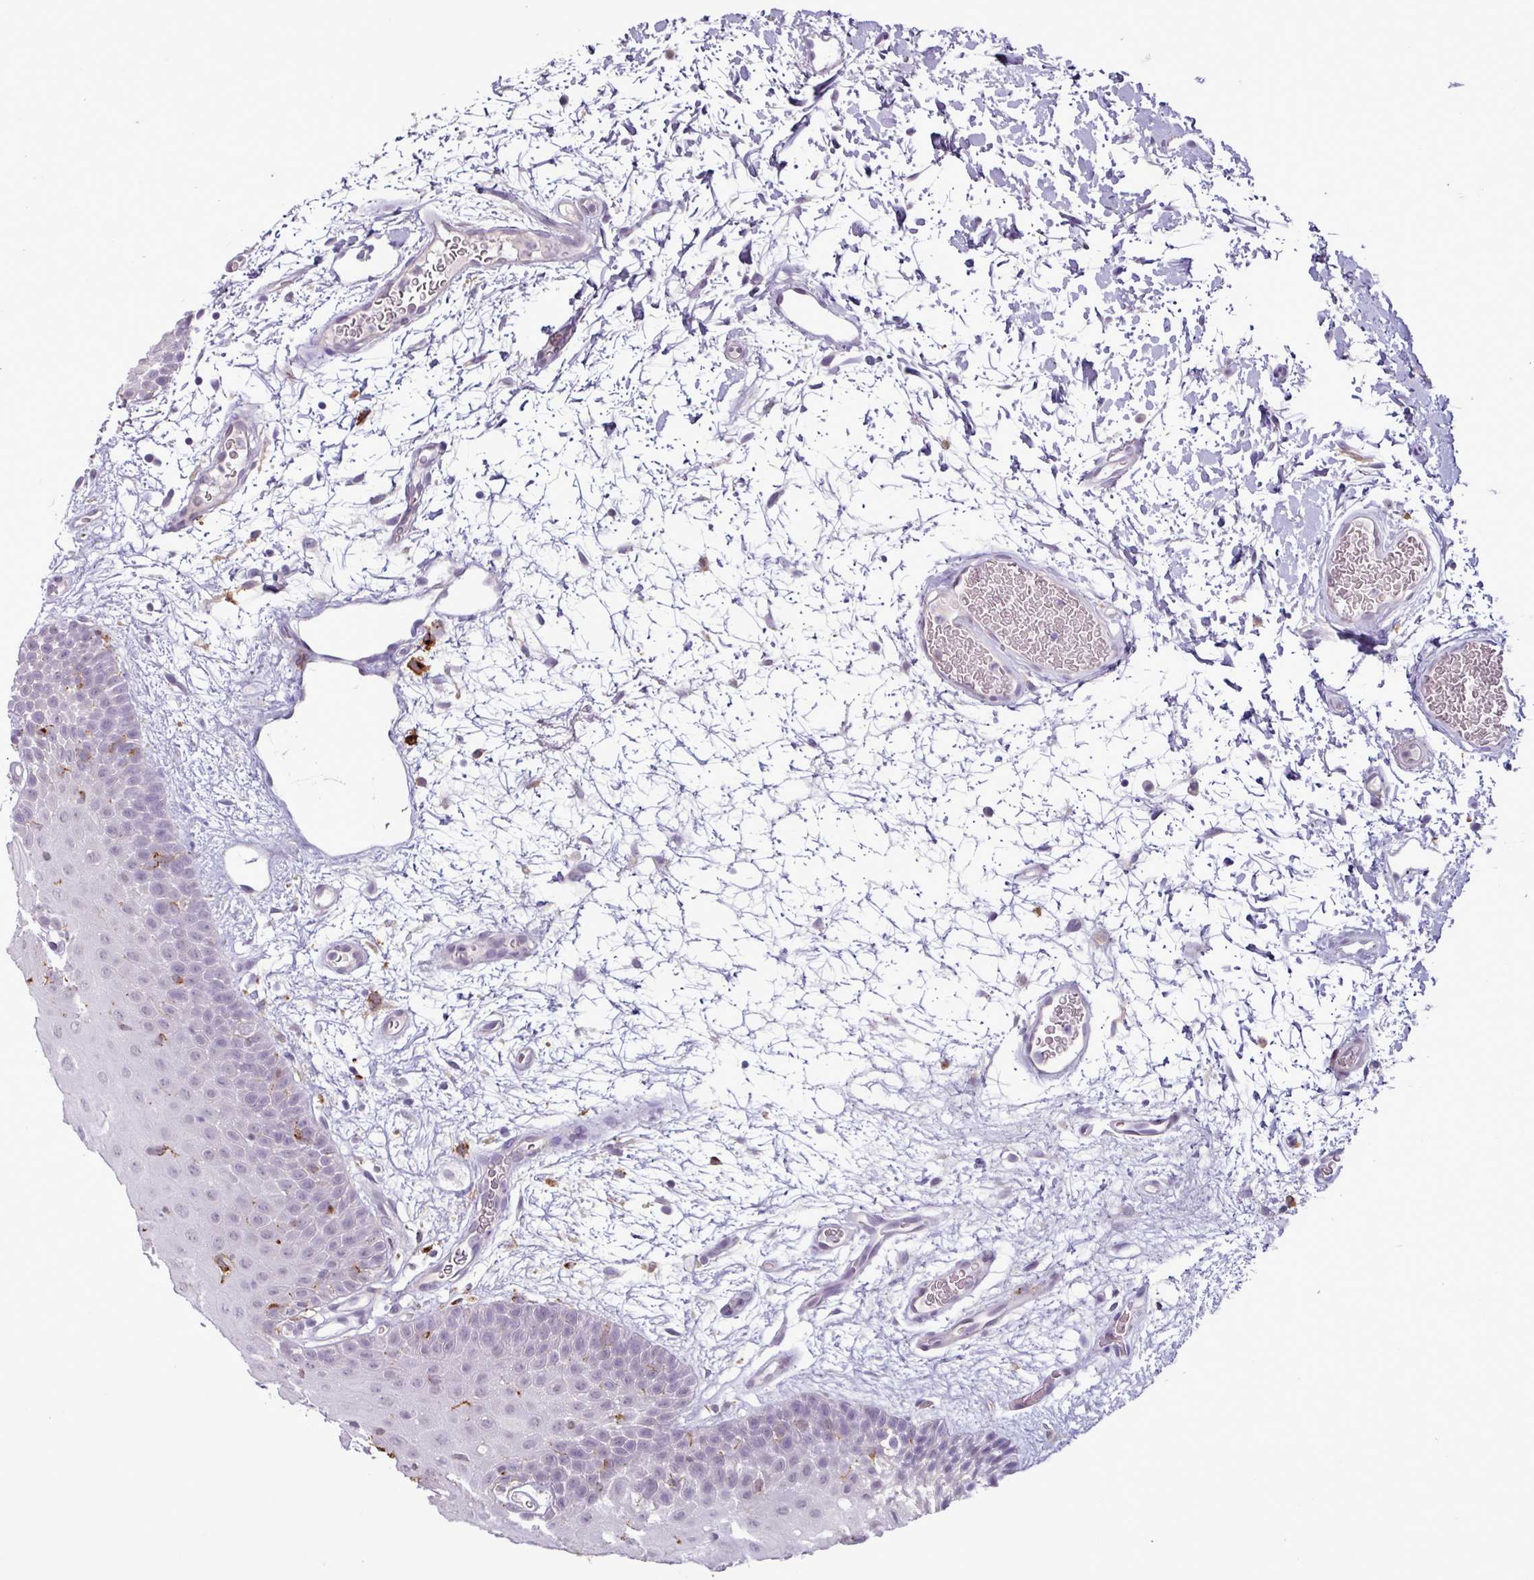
{"staining": {"intensity": "negative", "quantity": "none", "location": "none"}, "tissue": "oral mucosa", "cell_type": "Squamous epithelial cells", "image_type": "normal", "snomed": [{"axis": "morphology", "description": "Normal tissue, NOS"}, {"axis": "morphology", "description": "Squamous cell carcinoma, NOS"}, {"axis": "topography", "description": "Oral tissue"}, {"axis": "topography", "description": "Tounge, NOS"}, {"axis": "topography", "description": "Head-Neck"}], "caption": "Immunohistochemical staining of unremarkable human oral mucosa displays no significant positivity in squamous epithelial cells.", "gene": "C9orf24", "patient": {"sex": "male", "age": 76}}